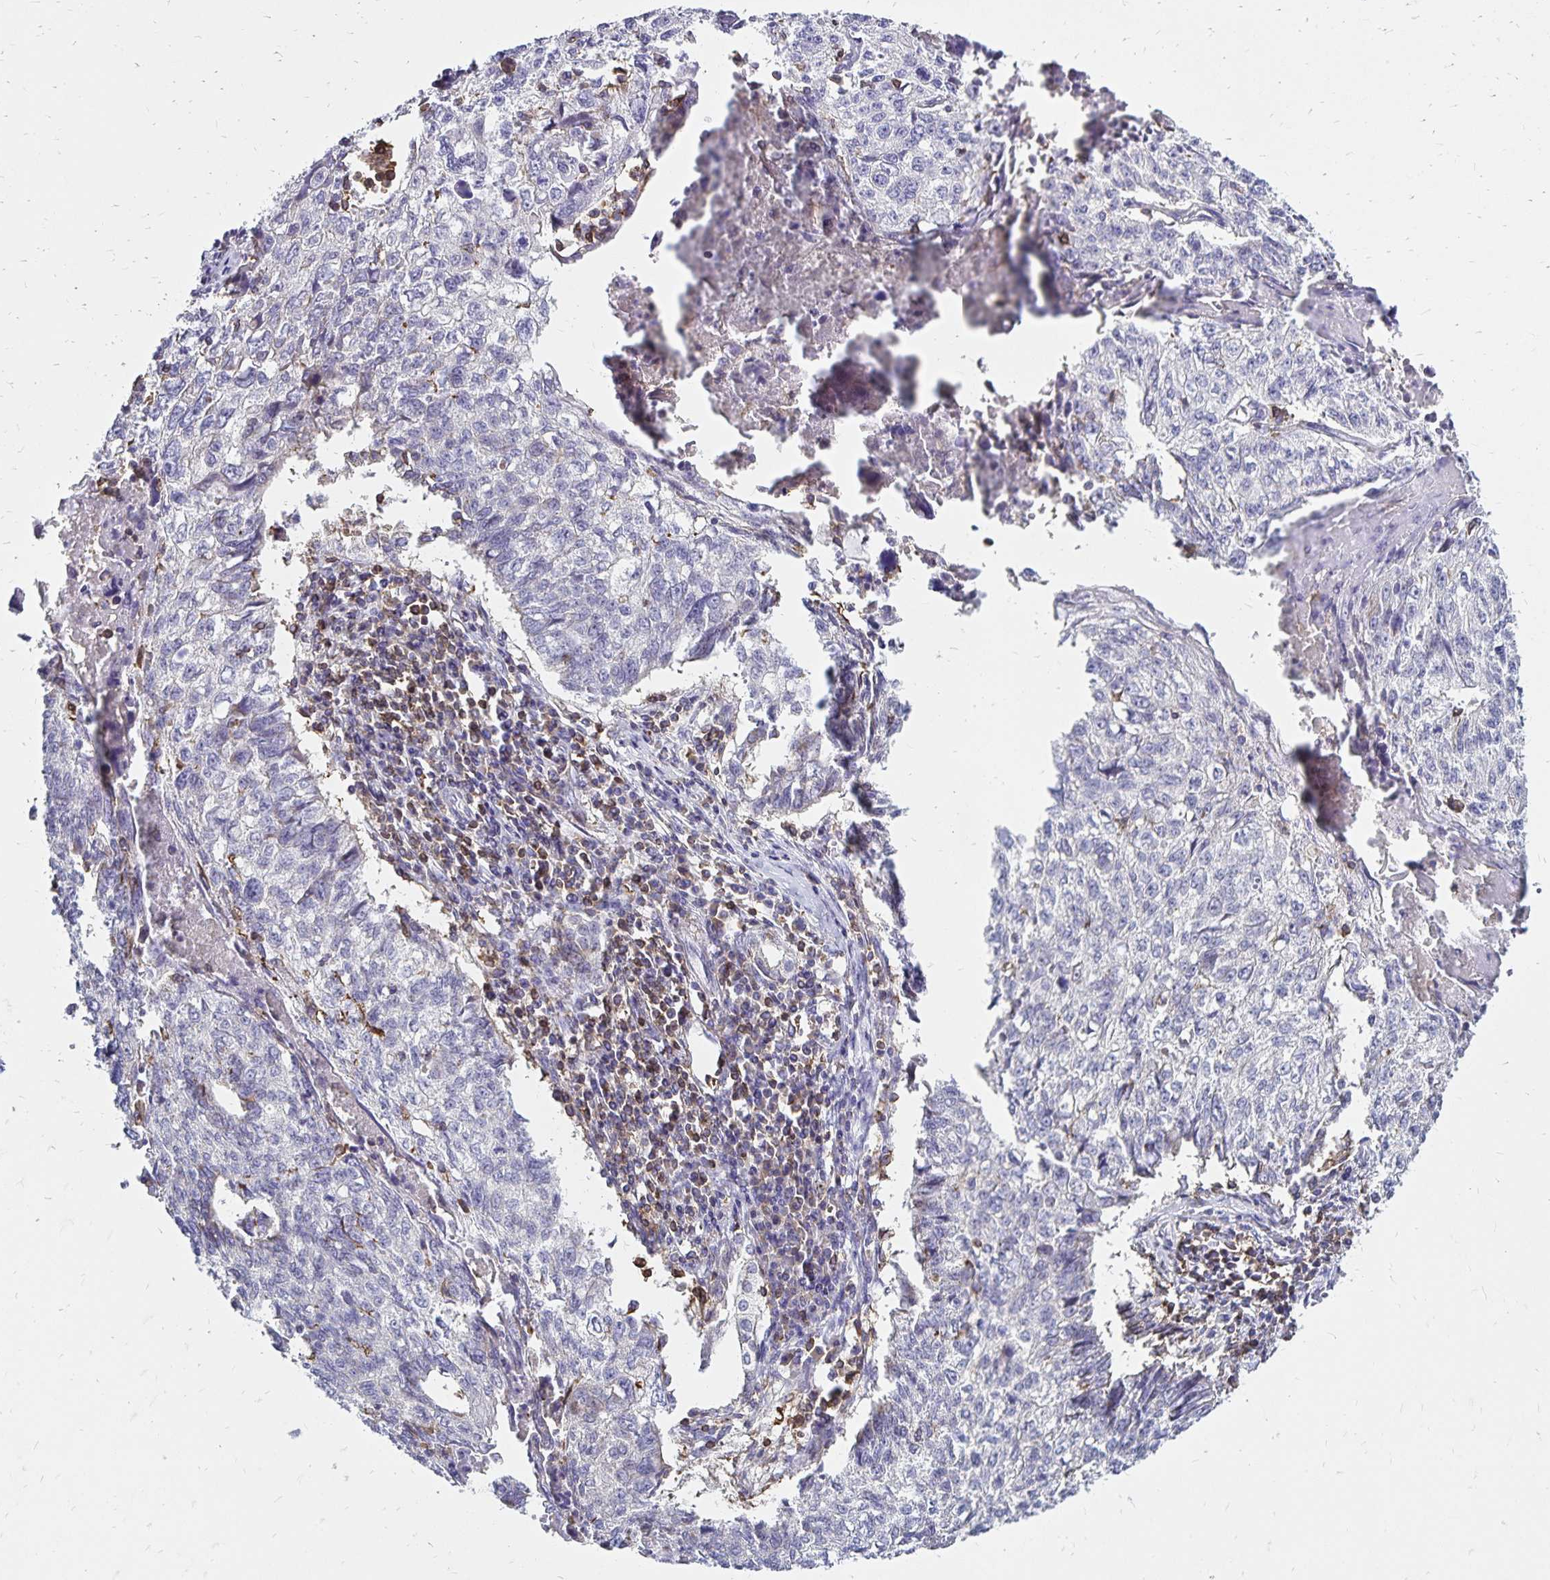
{"staining": {"intensity": "negative", "quantity": "none", "location": "none"}, "tissue": "lung cancer", "cell_type": "Tumor cells", "image_type": "cancer", "snomed": [{"axis": "morphology", "description": "Normal morphology"}, {"axis": "morphology", "description": "Aneuploidy"}, {"axis": "morphology", "description": "Squamous cell carcinoma, NOS"}, {"axis": "topography", "description": "Lymph node"}, {"axis": "topography", "description": "Lung"}], "caption": "Image shows no protein expression in tumor cells of aneuploidy (lung) tissue.", "gene": "NAGPA", "patient": {"sex": "female", "age": 76}}